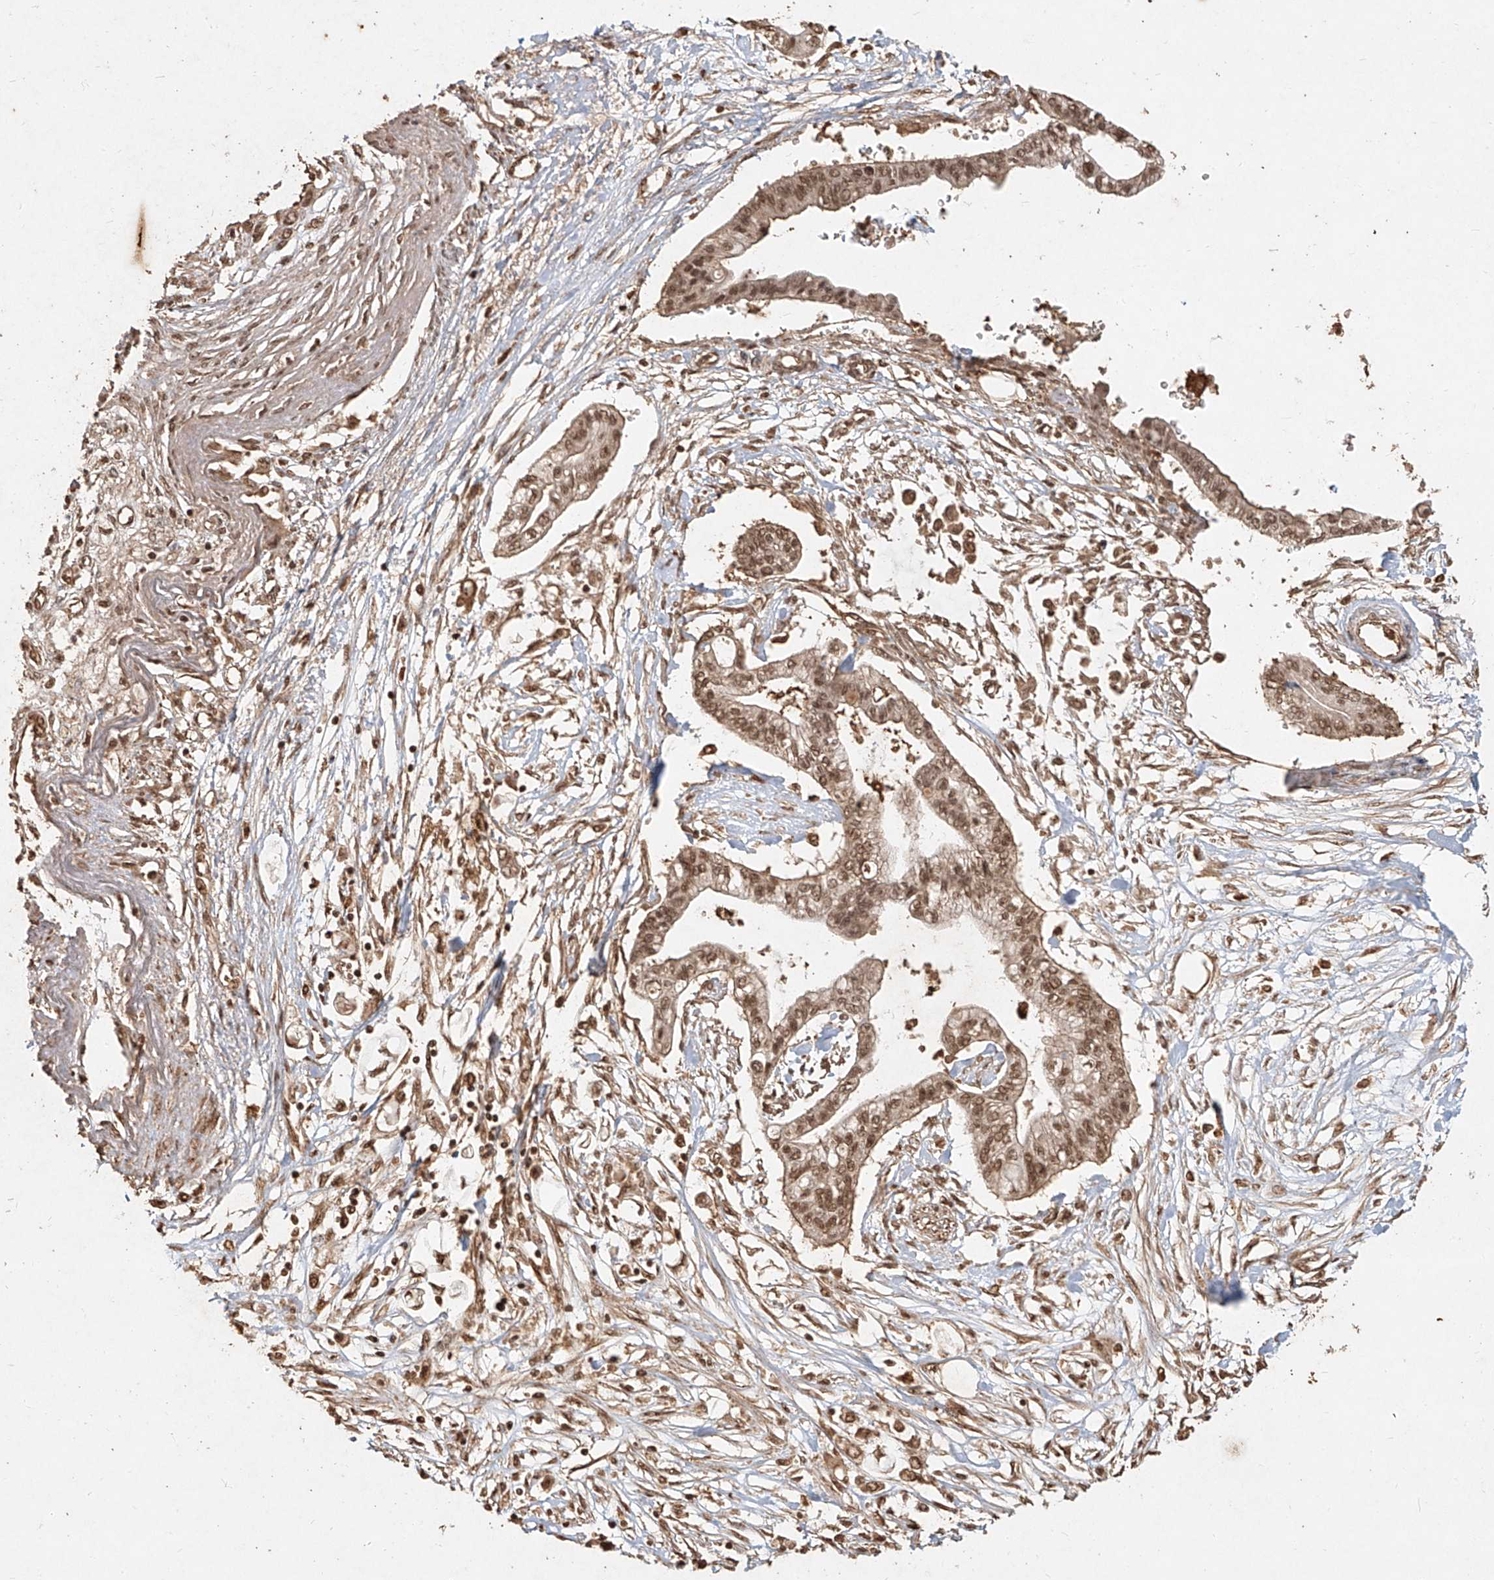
{"staining": {"intensity": "moderate", "quantity": ">75%", "location": "nuclear"}, "tissue": "pancreatic cancer", "cell_type": "Tumor cells", "image_type": "cancer", "snomed": [{"axis": "morphology", "description": "Adenocarcinoma, NOS"}, {"axis": "topography", "description": "Pancreas"}], "caption": "Protein expression analysis of human pancreatic cancer (adenocarcinoma) reveals moderate nuclear expression in approximately >75% of tumor cells.", "gene": "UBE2K", "patient": {"sex": "female", "age": 77}}